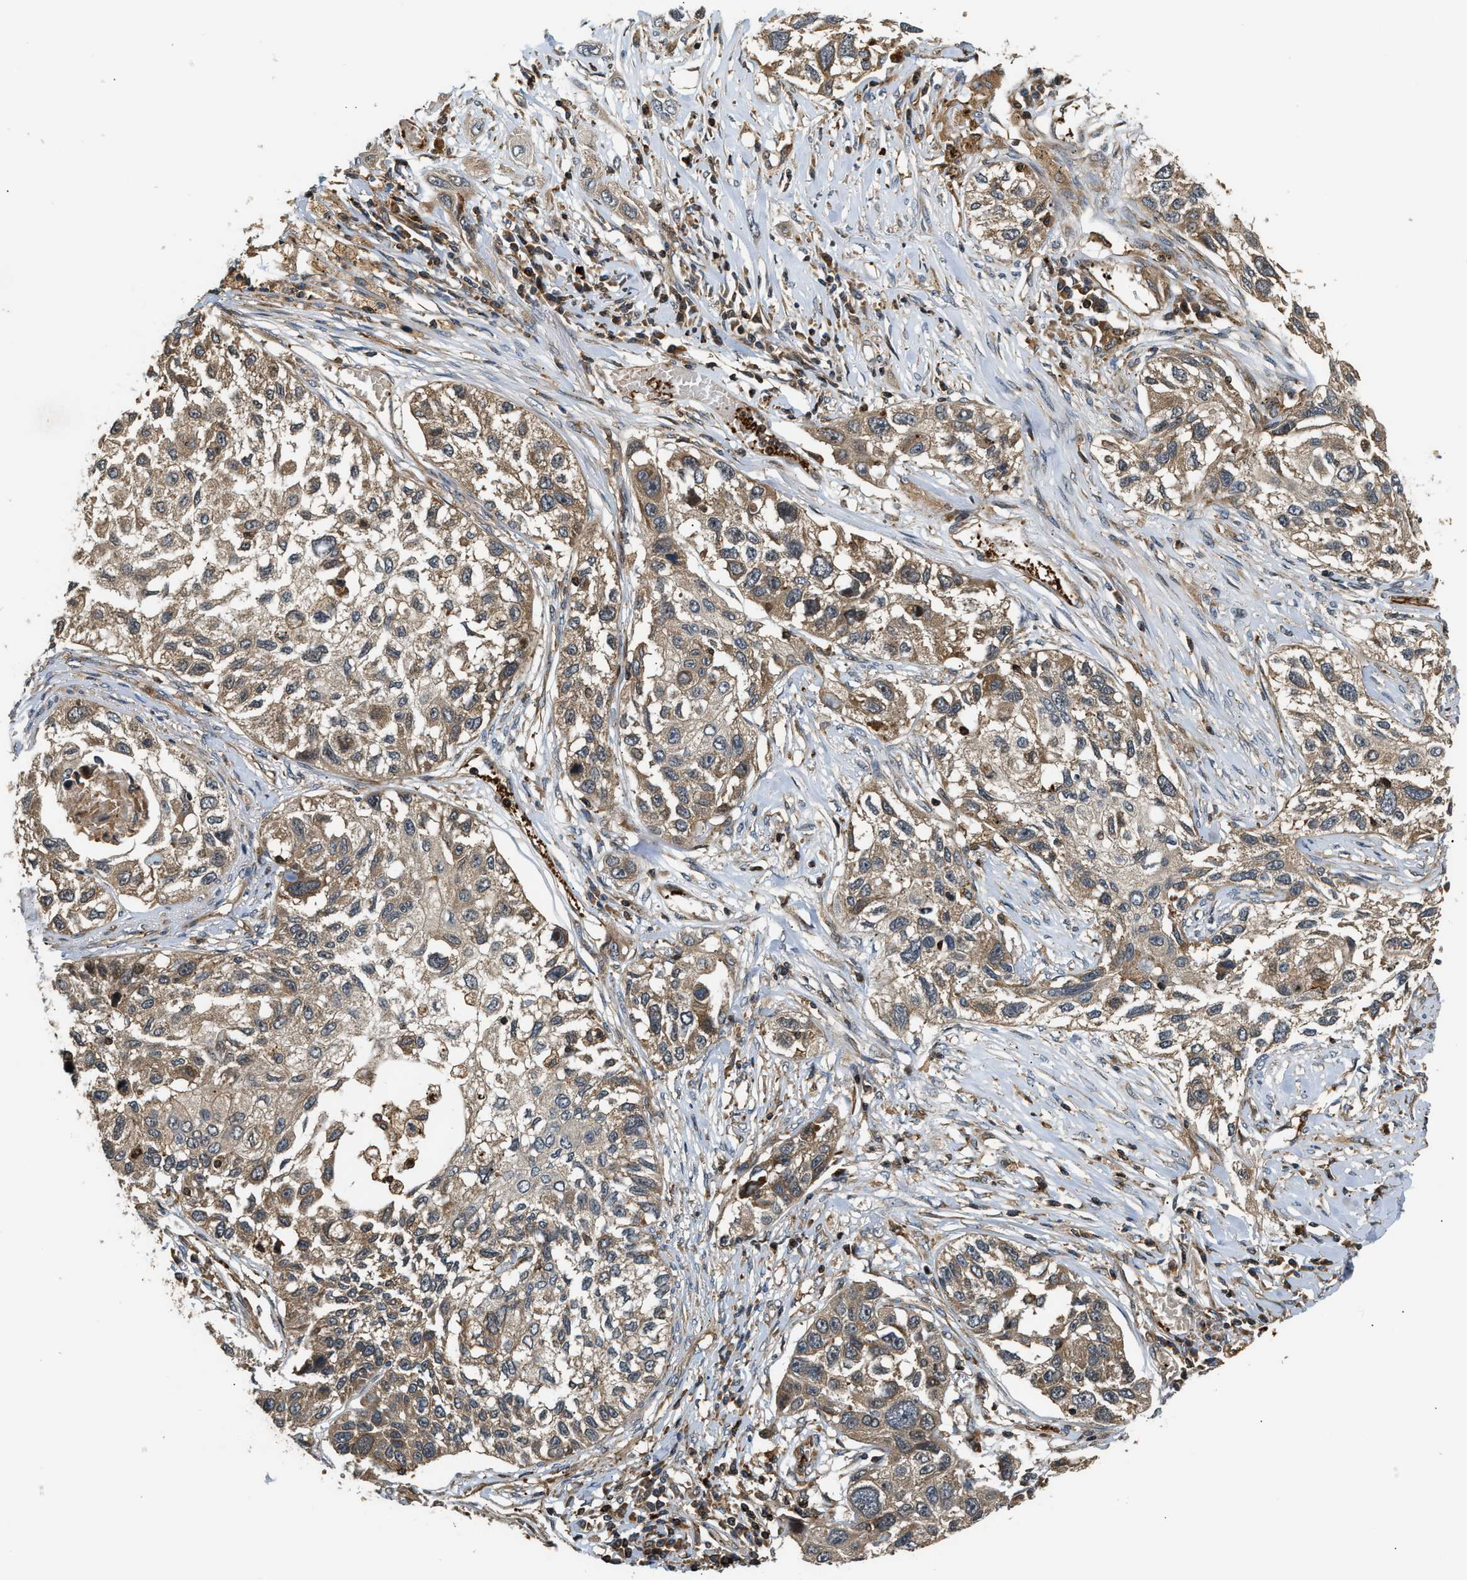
{"staining": {"intensity": "moderate", "quantity": ">75%", "location": "cytoplasmic/membranous"}, "tissue": "lung cancer", "cell_type": "Tumor cells", "image_type": "cancer", "snomed": [{"axis": "morphology", "description": "Squamous cell carcinoma, NOS"}, {"axis": "topography", "description": "Lung"}], "caption": "Moderate cytoplasmic/membranous expression for a protein is present in approximately >75% of tumor cells of lung cancer using IHC.", "gene": "SNX5", "patient": {"sex": "male", "age": 71}}